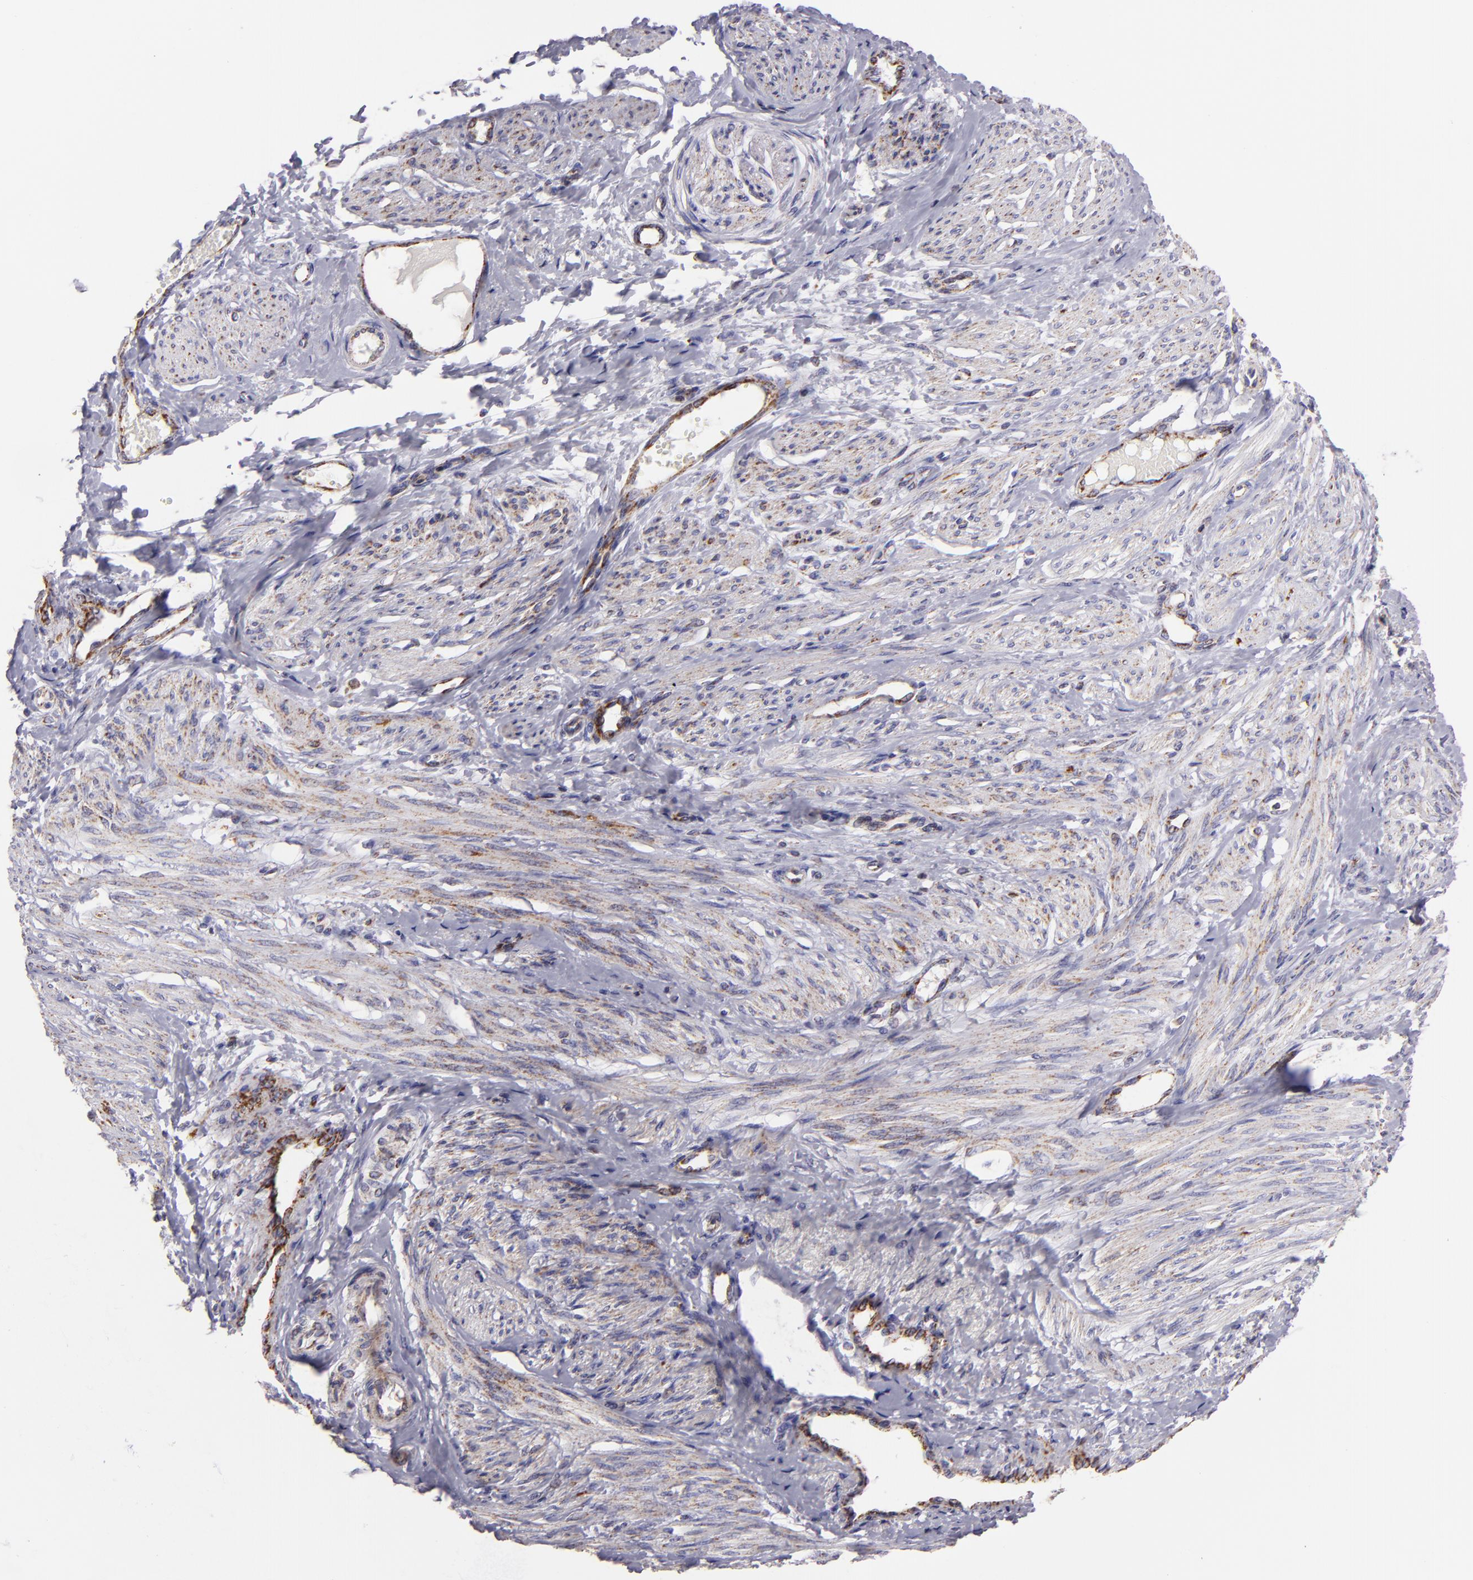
{"staining": {"intensity": "moderate", "quantity": "25%-75%", "location": "cytoplasmic/membranous"}, "tissue": "smooth muscle", "cell_type": "Smooth muscle cells", "image_type": "normal", "snomed": [{"axis": "morphology", "description": "Normal tissue, NOS"}, {"axis": "topography", "description": "Smooth muscle"}, {"axis": "topography", "description": "Uterus"}], "caption": "Immunohistochemistry of benign smooth muscle demonstrates medium levels of moderate cytoplasmic/membranous positivity in about 25%-75% of smooth muscle cells. (Stains: DAB in brown, nuclei in blue, Microscopy: brightfield microscopy at high magnification).", "gene": "HSPD1", "patient": {"sex": "female", "age": 39}}